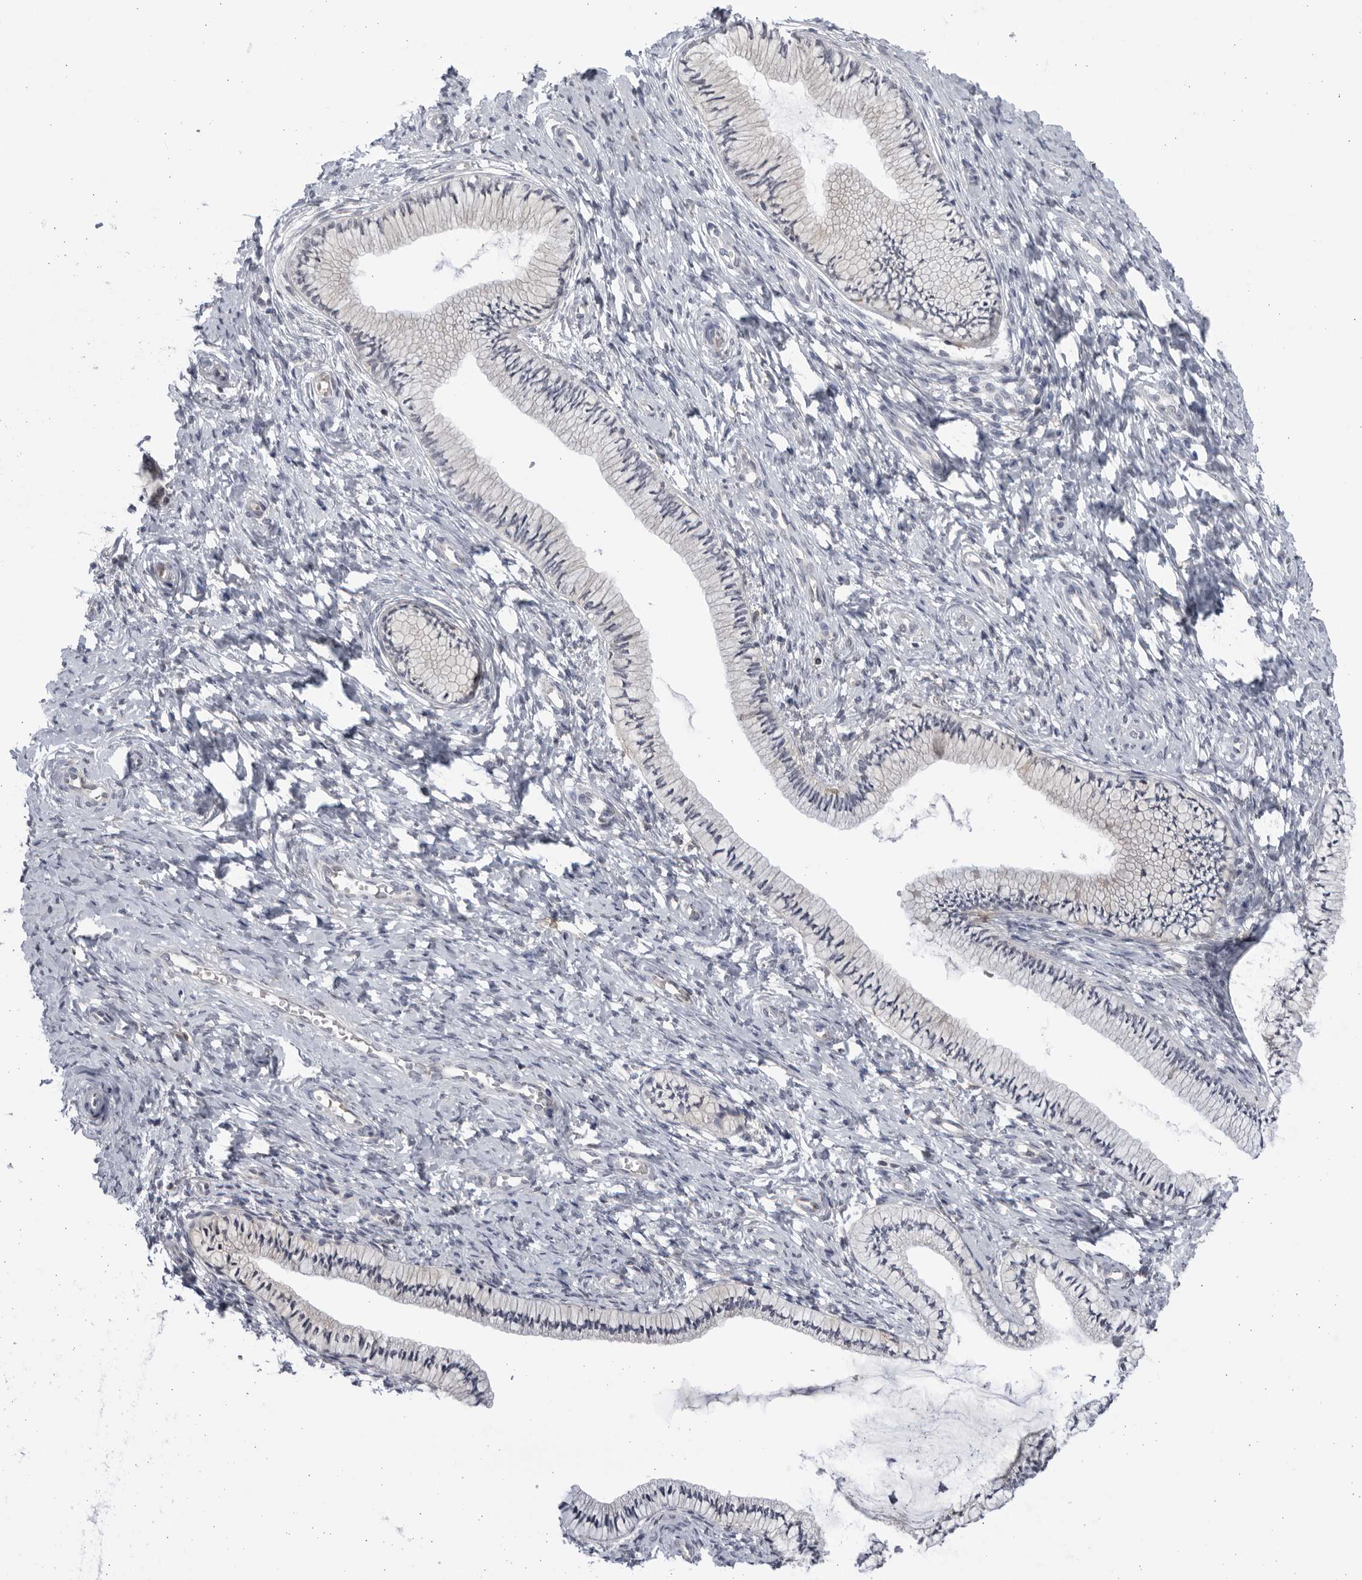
{"staining": {"intensity": "negative", "quantity": "none", "location": "none"}, "tissue": "cervix", "cell_type": "Glandular cells", "image_type": "normal", "snomed": [{"axis": "morphology", "description": "Normal tissue, NOS"}, {"axis": "topography", "description": "Cervix"}], "caption": "IHC of benign cervix demonstrates no positivity in glandular cells.", "gene": "BMP2K", "patient": {"sex": "female", "age": 36}}